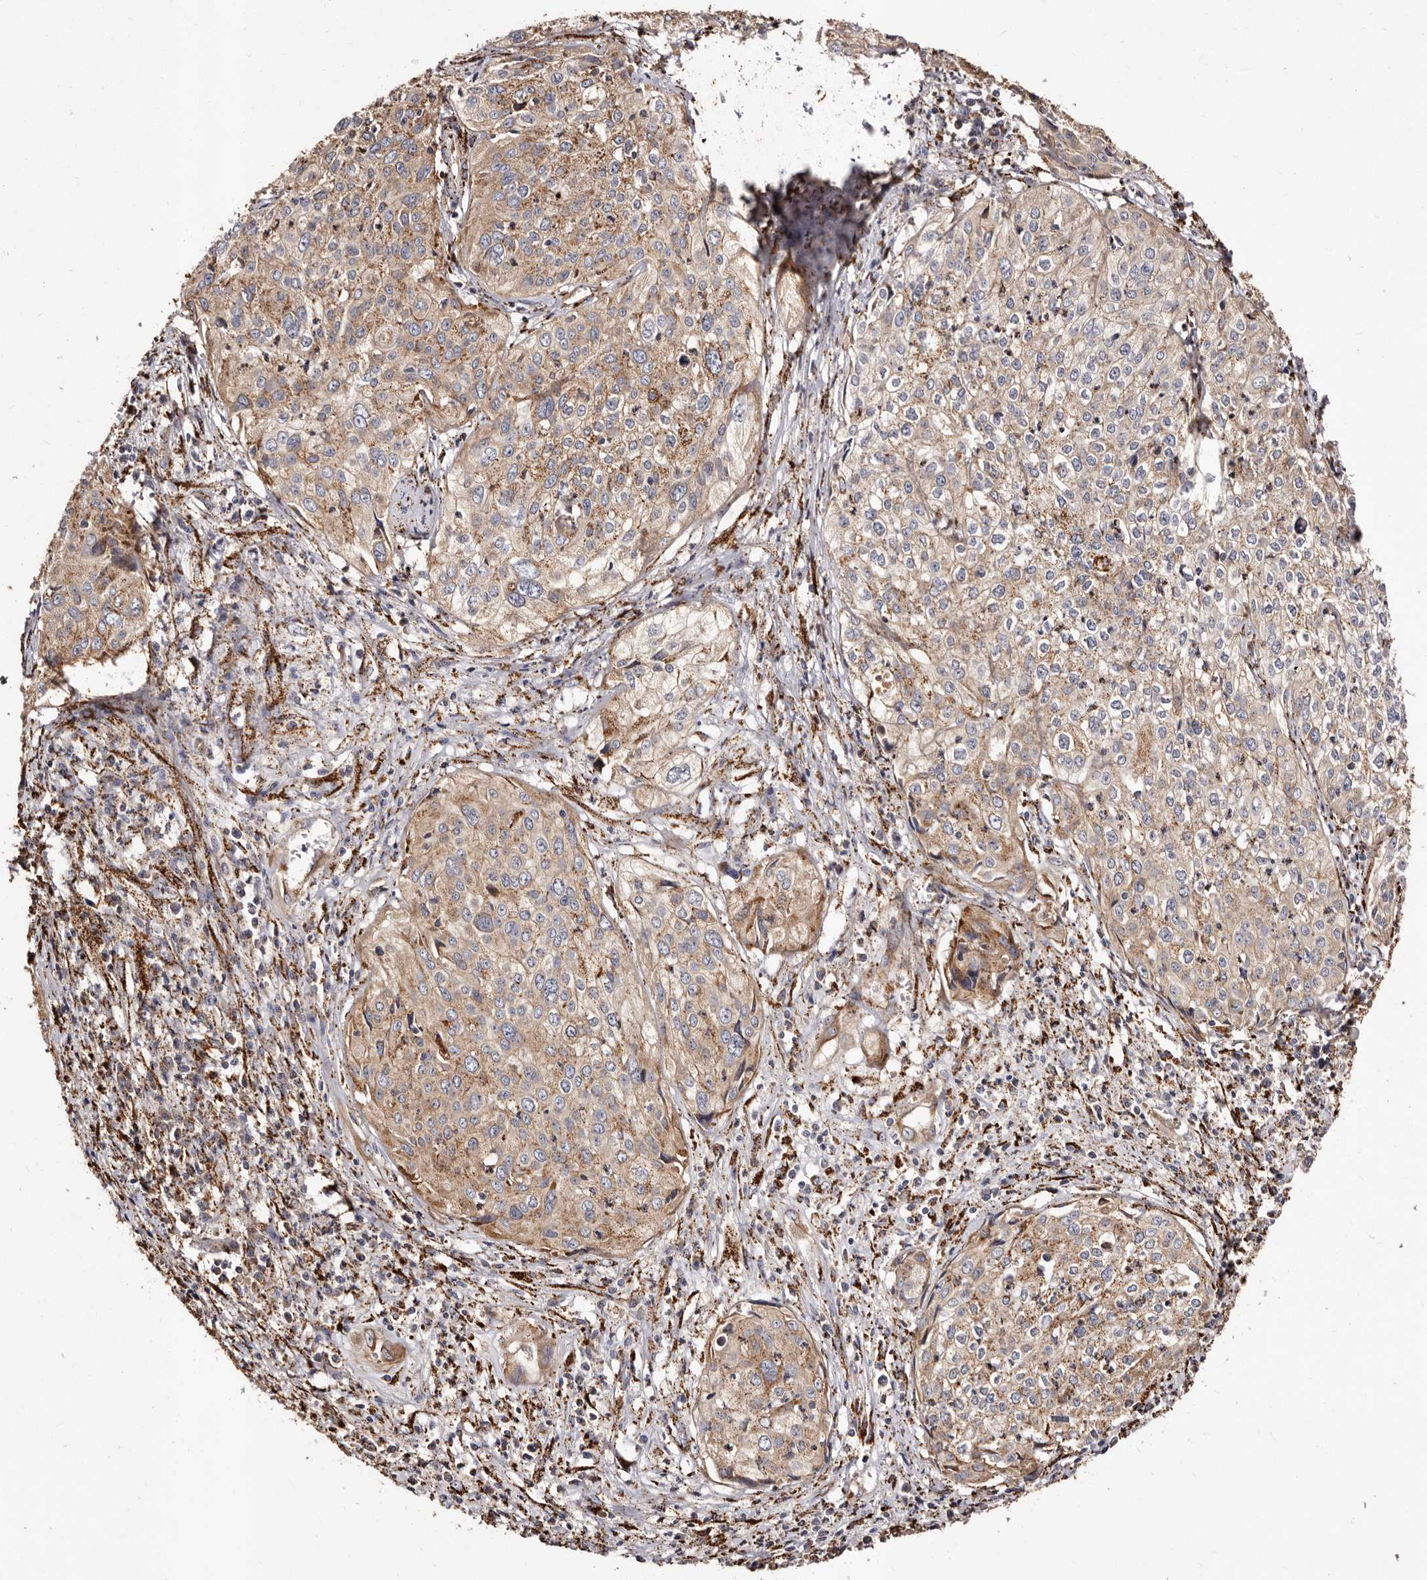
{"staining": {"intensity": "moderate", "quantity": ">75%", "location": "cytoplasmic/membranous"}, "tissue": "cervical cancer", "cell_type": "Tumor cells", "image_type": "cancer", "snomed": [{"axis": "morphology", "description": "Squamous cell carcinoma, NOS"}, {"axis": "topography", "description": "Cervix"}], "caption": "This image demonstrates immunohistochemistry staining of human cervical cancer, with medium moderate cytoplasmic/membranous expression in about >75% of tumor cells.", "gene": "LUZP1", "patient": {"sex": "female", "age": 31}}